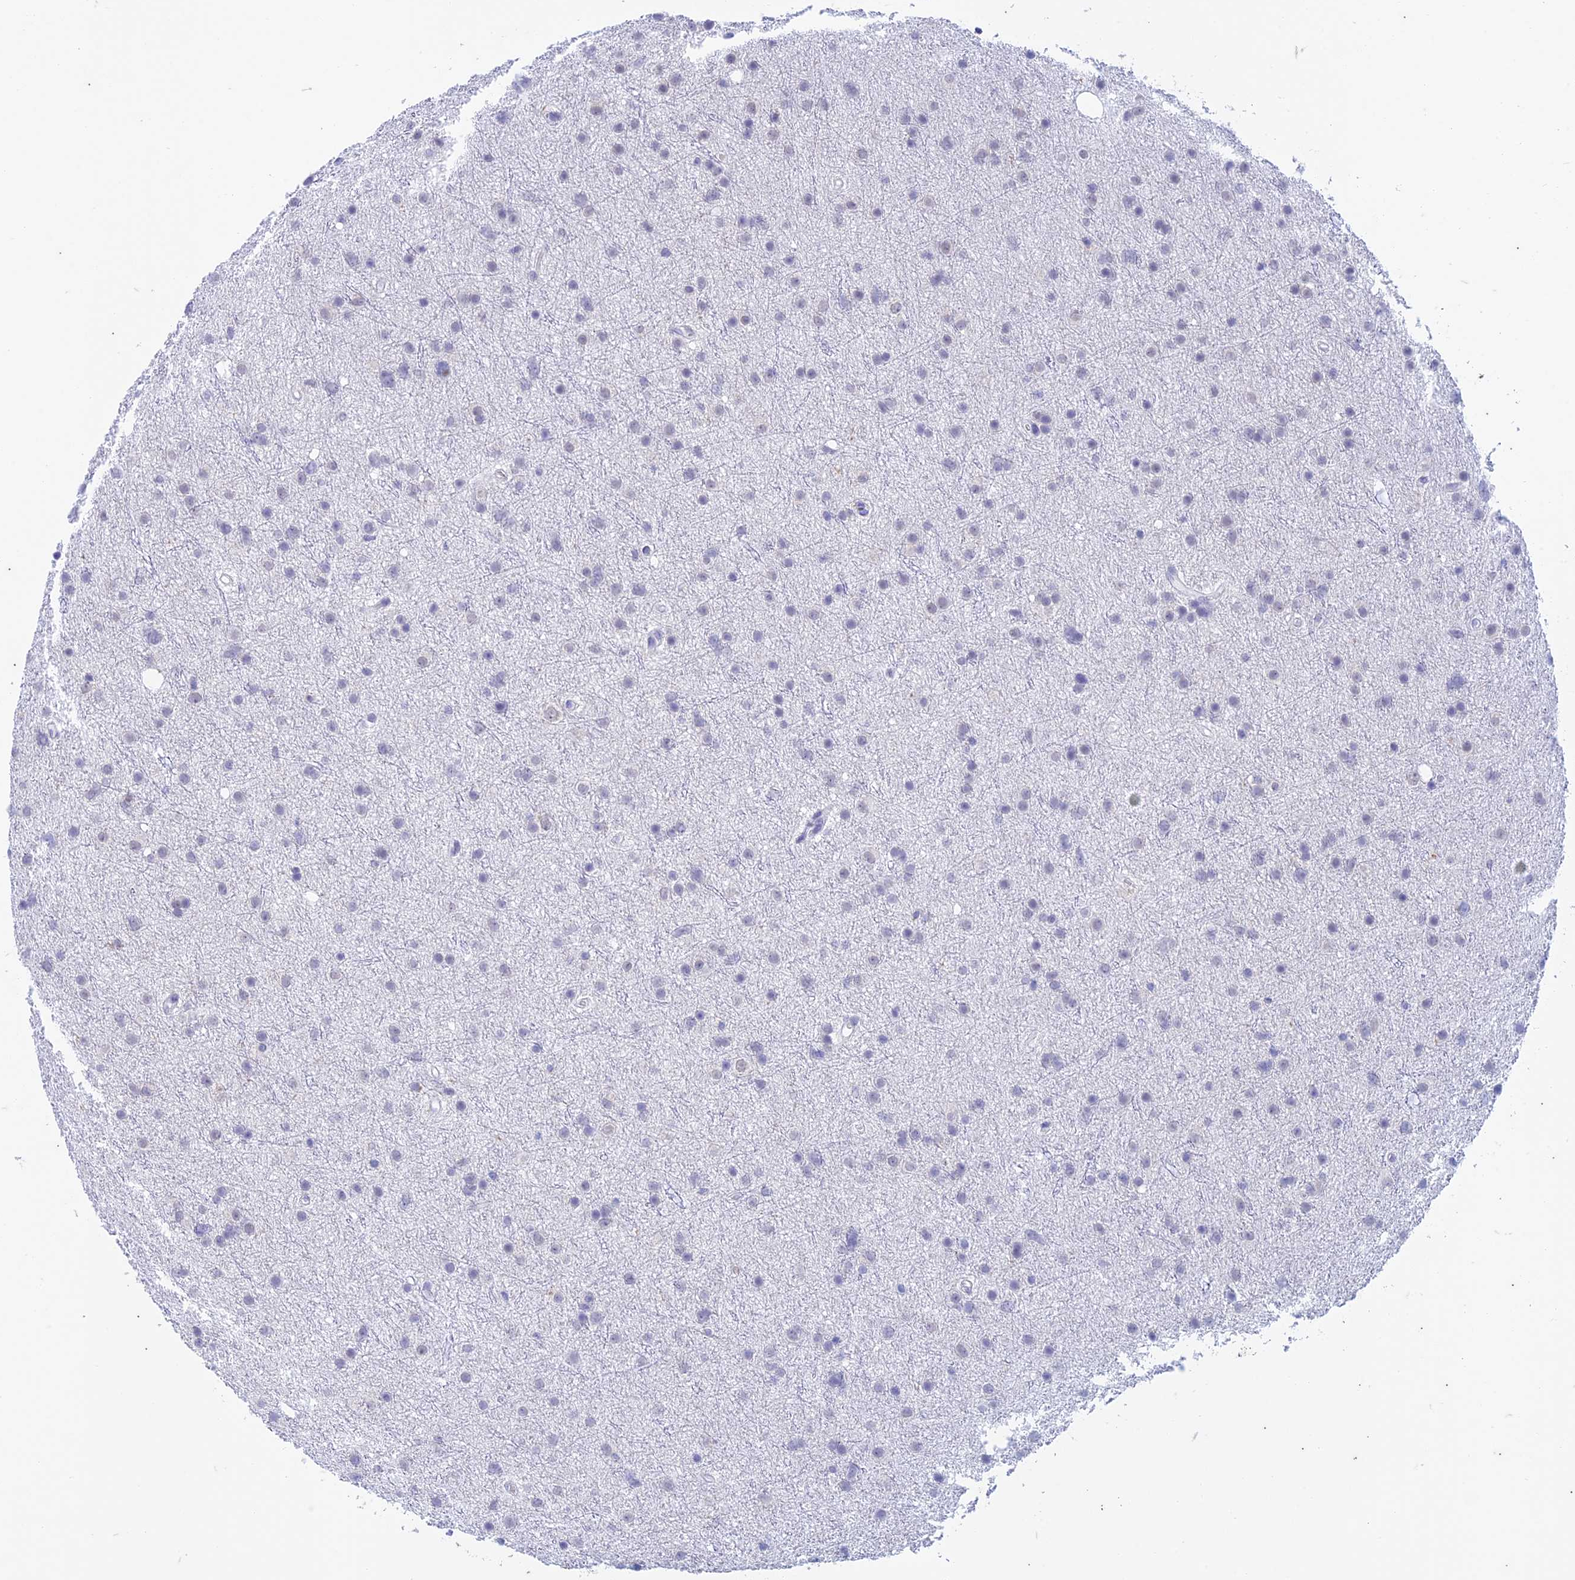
{"staining": {"intensity": "negative", "quantity": "none", "location": "none"}, "tissue": "glioma", "cell_type": "Tumor cells", "image_type": "cancer", "snomed": [{"axis": "morphology", "description": "Glioma, malignant, Low grade"}, {"axis": "topography", "description": "Cerebral cortex"}], "caption": "Immunohistochemistry image of malignant glioma (low-grade) stained for a protein (brown), which demonstrates no expression in tumor cells.", "gene": "FGF7", "patient": {"sex": "female", "age": 39}}